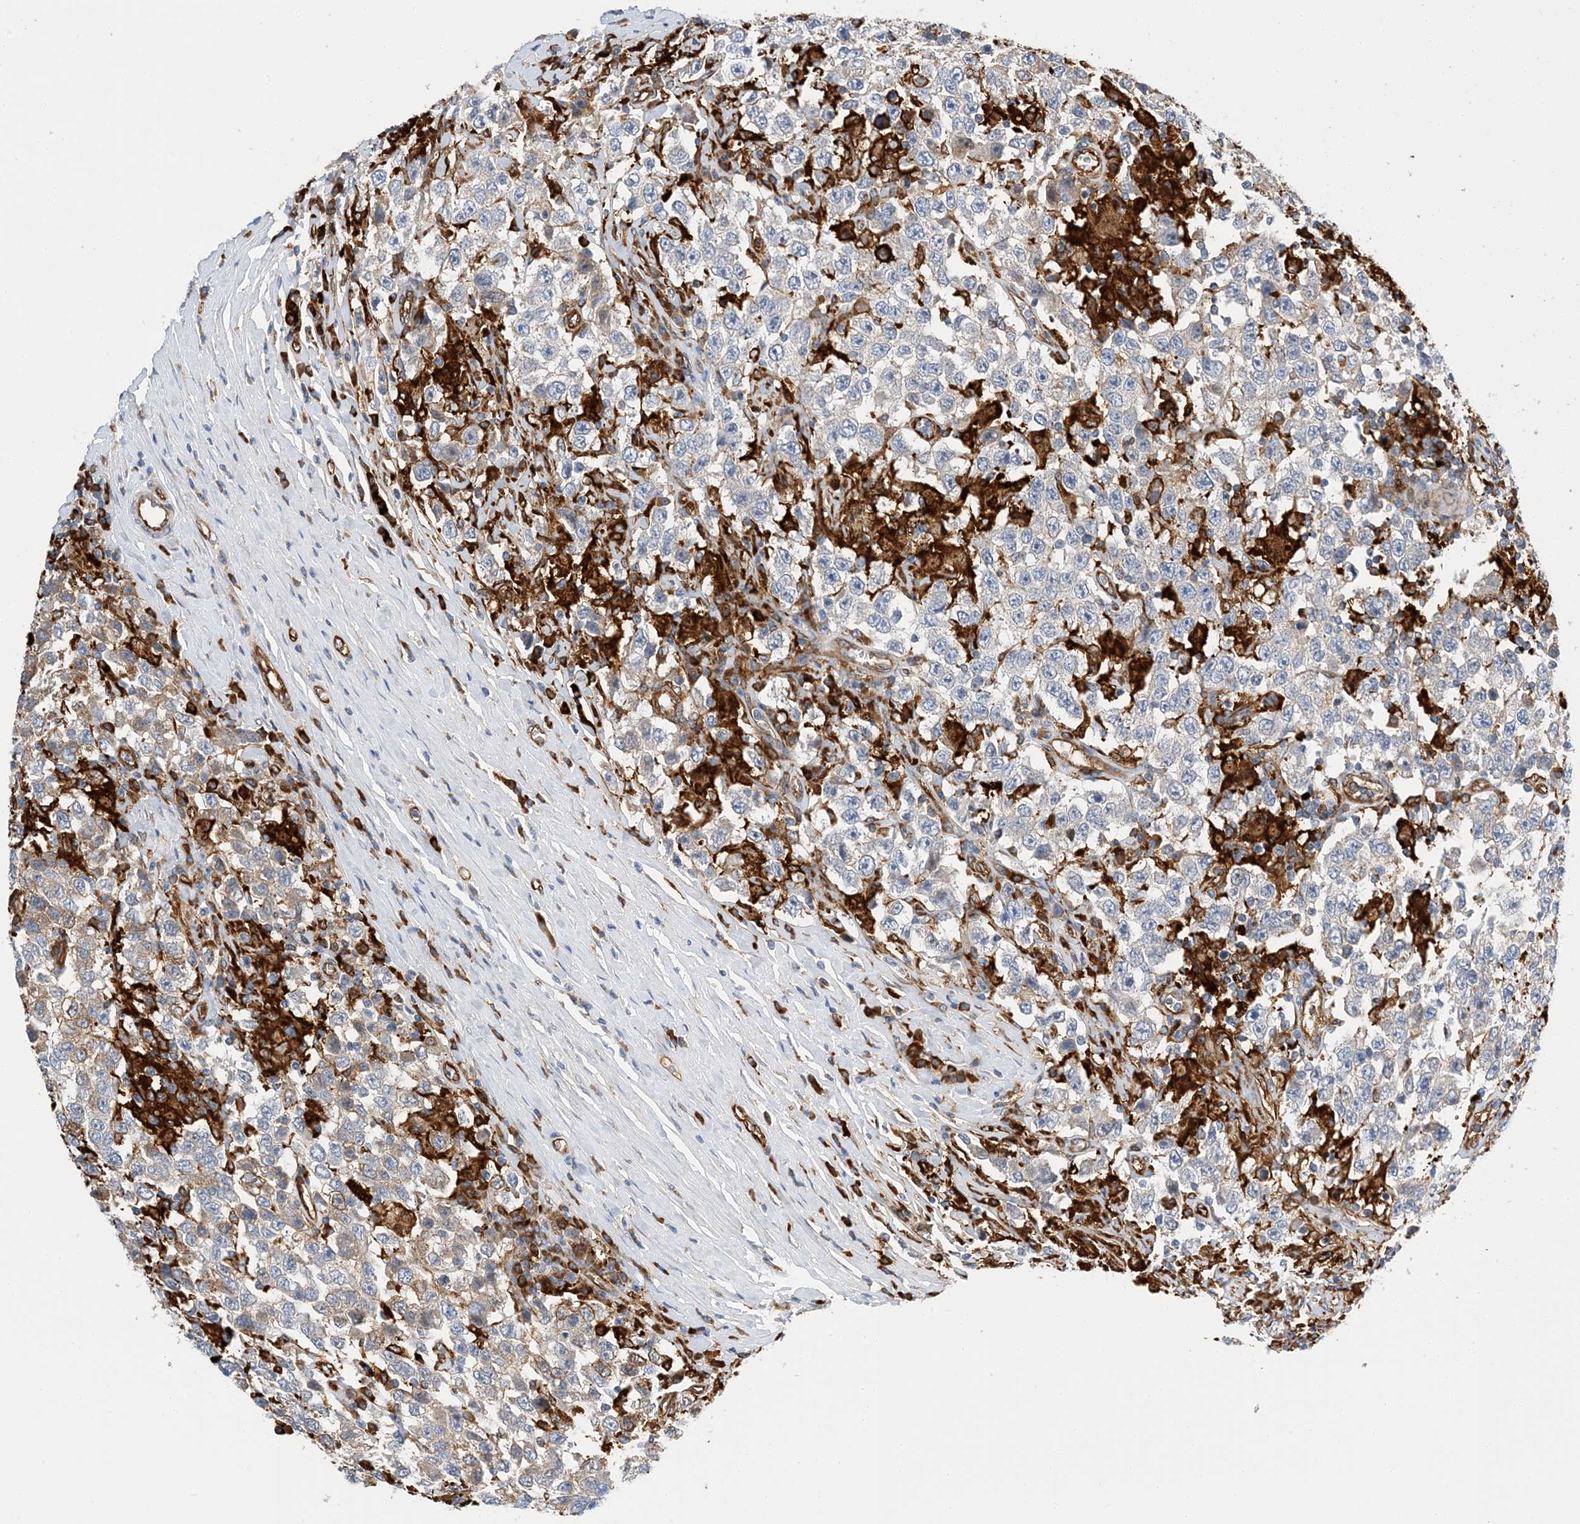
{"staining": {"intensity": "weak", "quantity": "<25%", "location": "cytoplasmic/membranous"}, "tissue": "testis cancer", "cell_type": "Tumor cells", "image_type": "cancer", "snomed": [{"axis": "morphology", "description": "Seminoma, NOS"}, {"axis": "topography", "description": "Testis"}], "caption": "Immunohistochemistry image of neoplastic tissue: human testis seminoma stained with DAB (3,3'-diaminobenzidine) displays no significant protein positivity in tumor cells.", "gene": "PCDHA2", "patient": {"sex": "male", "age": 41}}